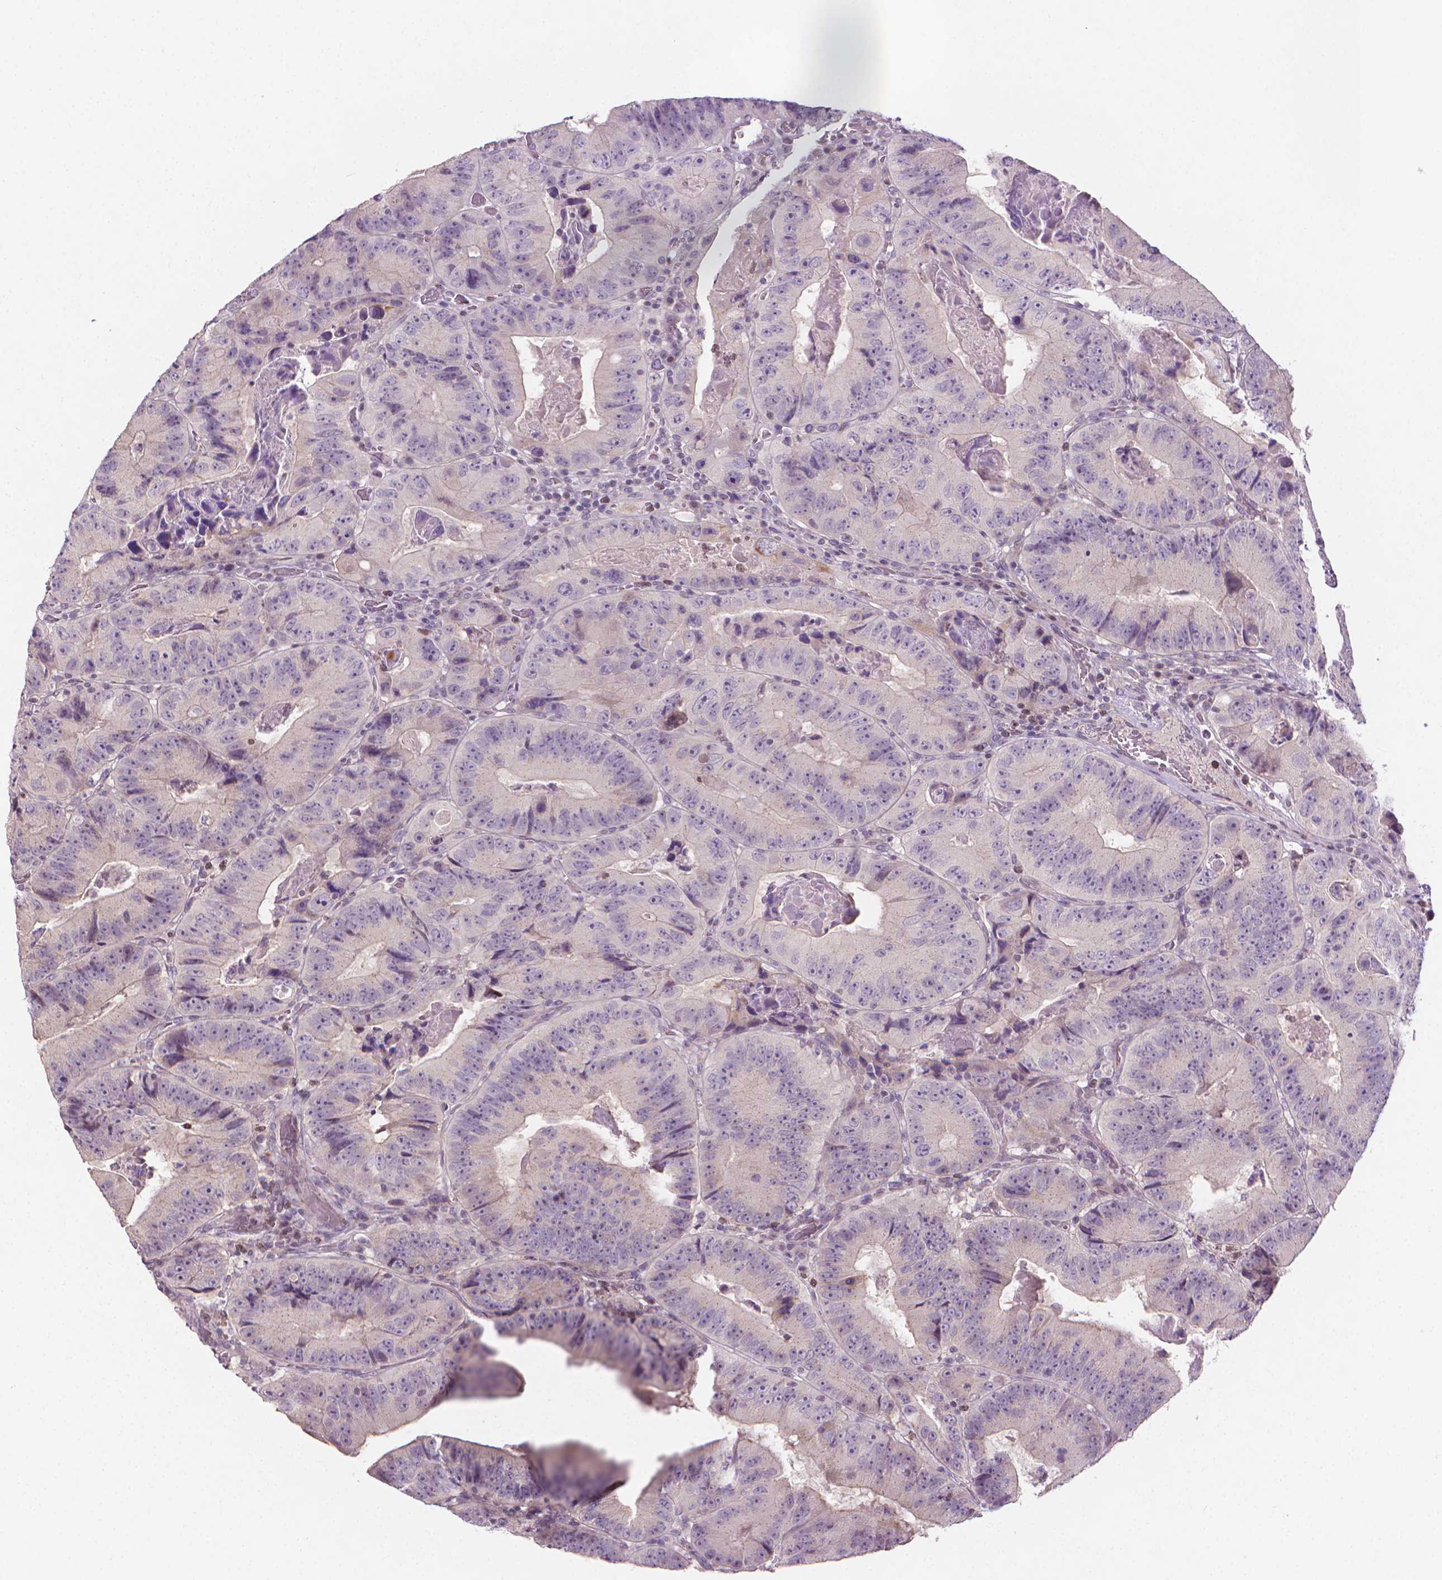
{"staining": {"intensity": "negative", "quantity": "none", "location": "none"}, "tissue": "colorectal cancer", "cell_type": "Tumor cells", "image_type": "cancer", "snomed": [{"axis": "morphology", "description": "Adenocarcinoma, NOS"}, {"axis": "topography", "description": "Colon"}], "caption": "DAB immunohistochemical staining of adenocarcinoma (colorectal) shows no significant staining in tumor cells.", "gene": "NCAN", "patient": {"sex": "female", "age": 86}}